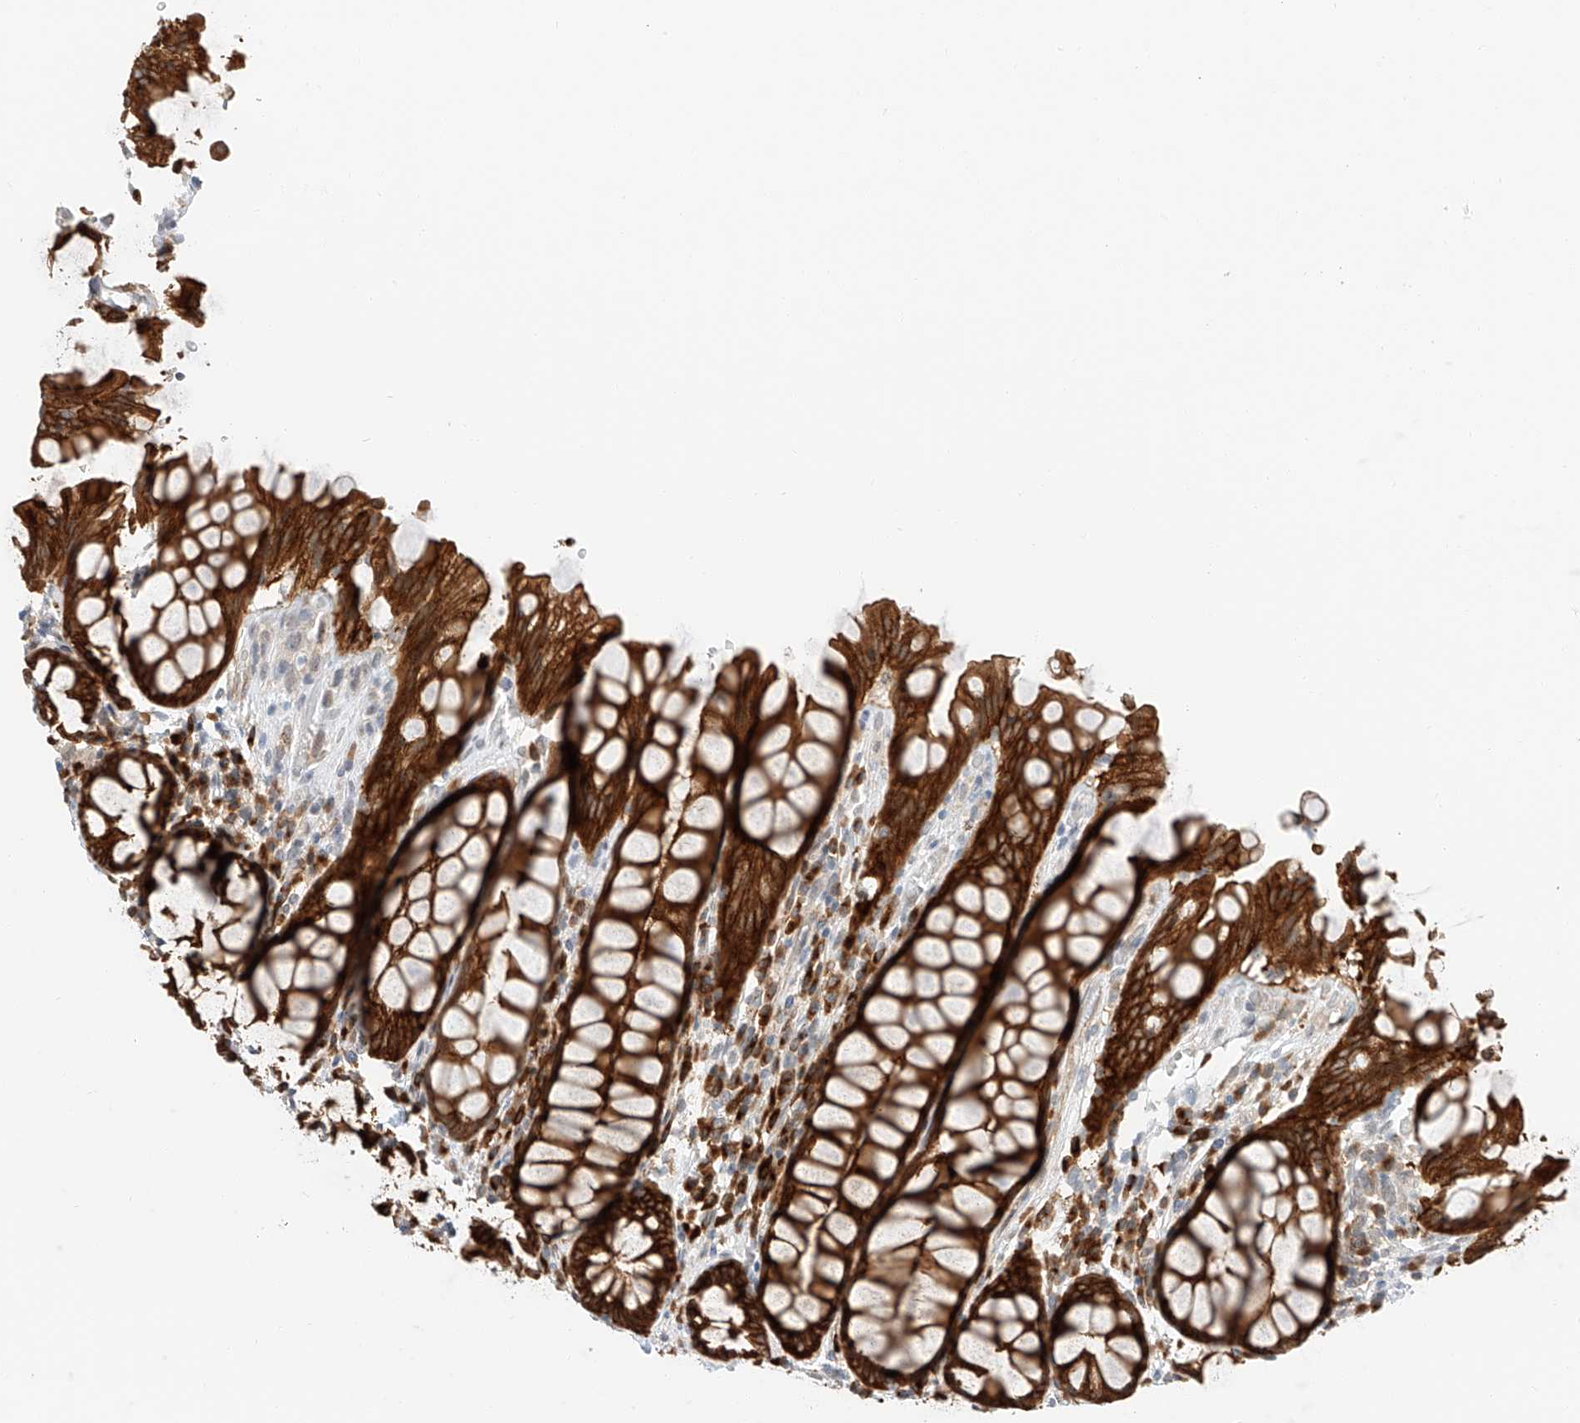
{"staining": {"intensity": "strong", "quantity": ">75%", "location": "cytoplasmic/membranous"}, "tissue": "rectum", "cell_type": "Glandular cells", "image_type": "normal", "snomed": [{"axis": "morphology", "description": "Normal tissue, NOS"}, {"axis": "topography", "description": "Rectum"}], "caption": "Immunohistochemical staining of unremarkable human rectum exhibits >75% levels of strong cytoplasmic/membranous protein expression in approximately >75% of glandular cells. (DAB IHC, brown staining for protein, blue staining for nuclei).", "gene": "CARMIL1", "patient": {"sex": "male", "age": 64}}